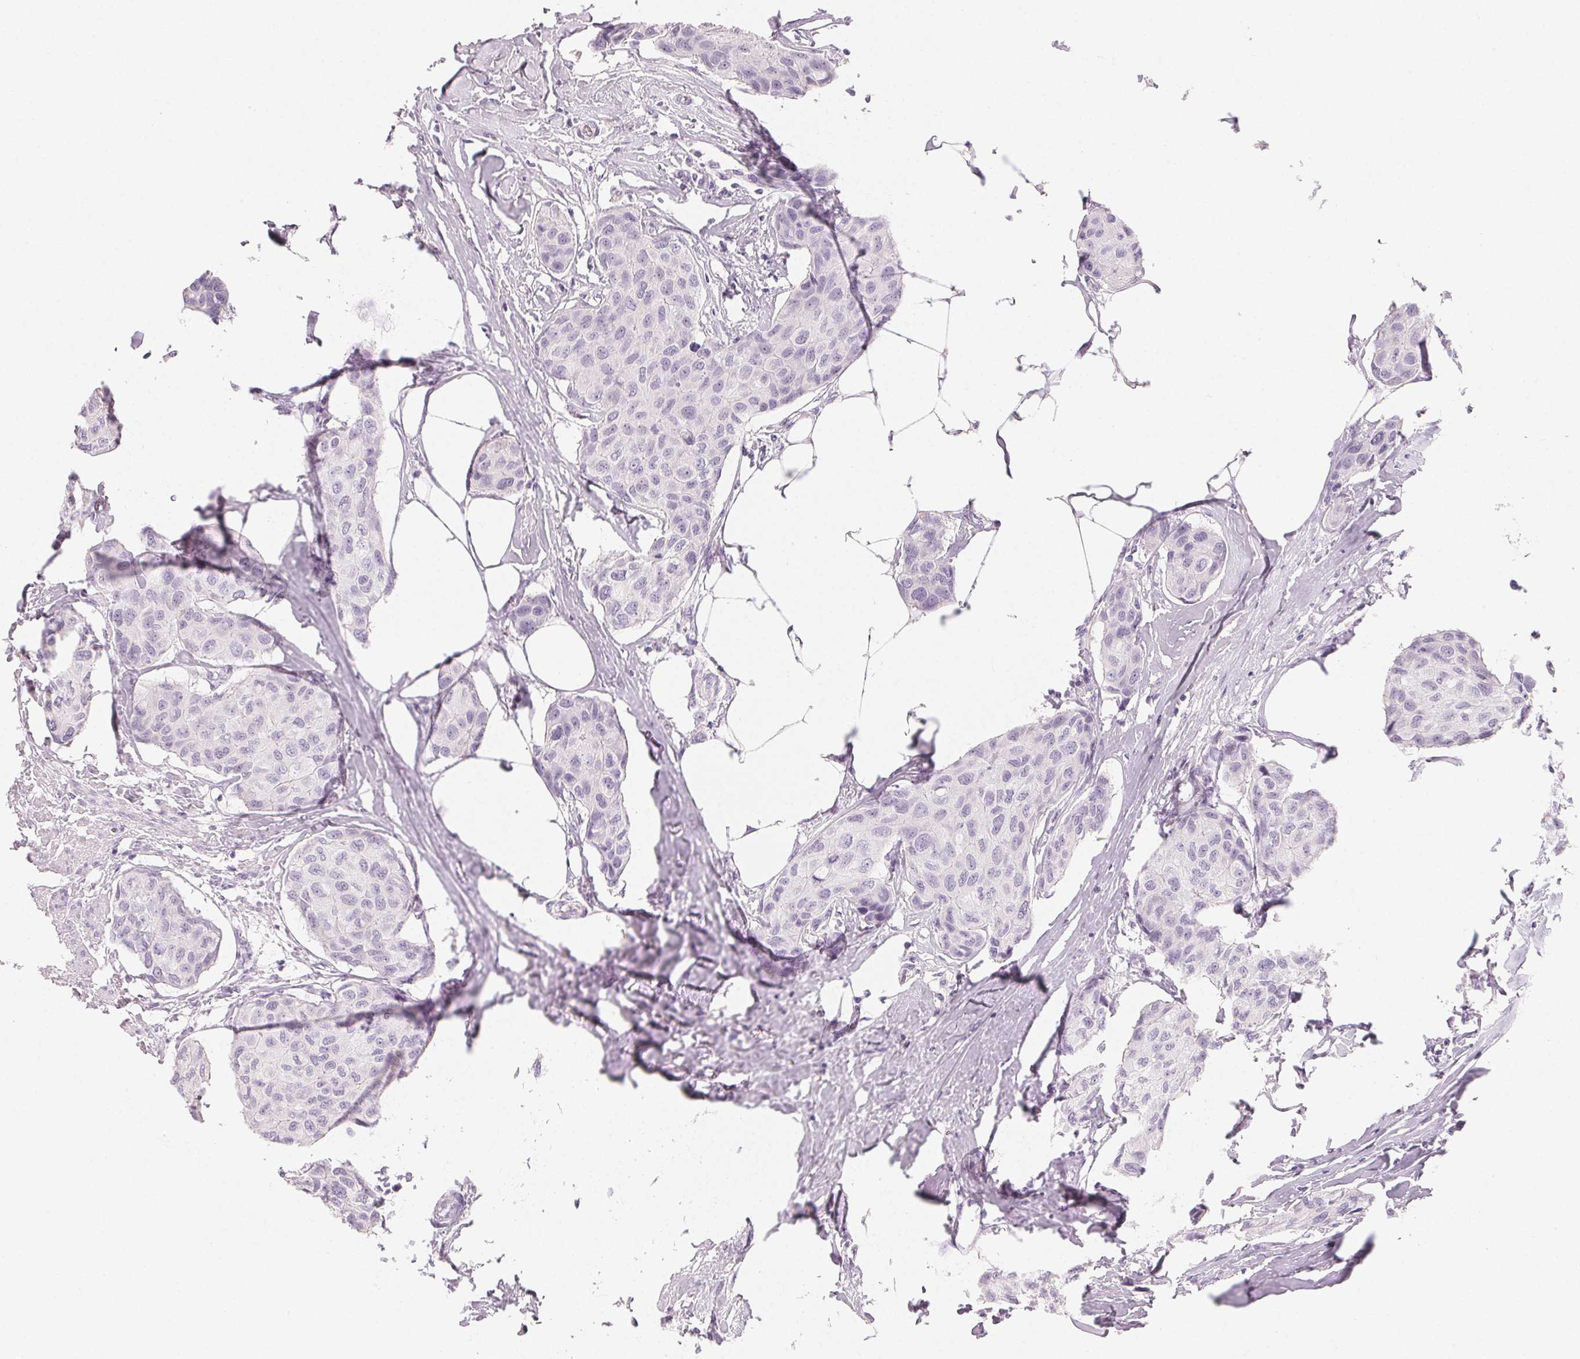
{"staining": {"intensity": "negative", "quantity": "none", "location": "none"}, "tissue": "breast cancer", "cell_type": "Tumor cells", "image_type": "cancer", "snomed": [{"axis": "morphology", "description": "Duct carcinoma"}, {"axis": "topography", "description": "Breast"}], "caption": "Tumor cells are negative for protein expression in human breast cancer. (Stains: DAB immunohistochemistry (IHC) with hematoxylin counter stain, Microscopy: brightfield microscopy at high magnification).", "gene": "SH3GL2", "patient": {"sex": "female", "age": 80}}